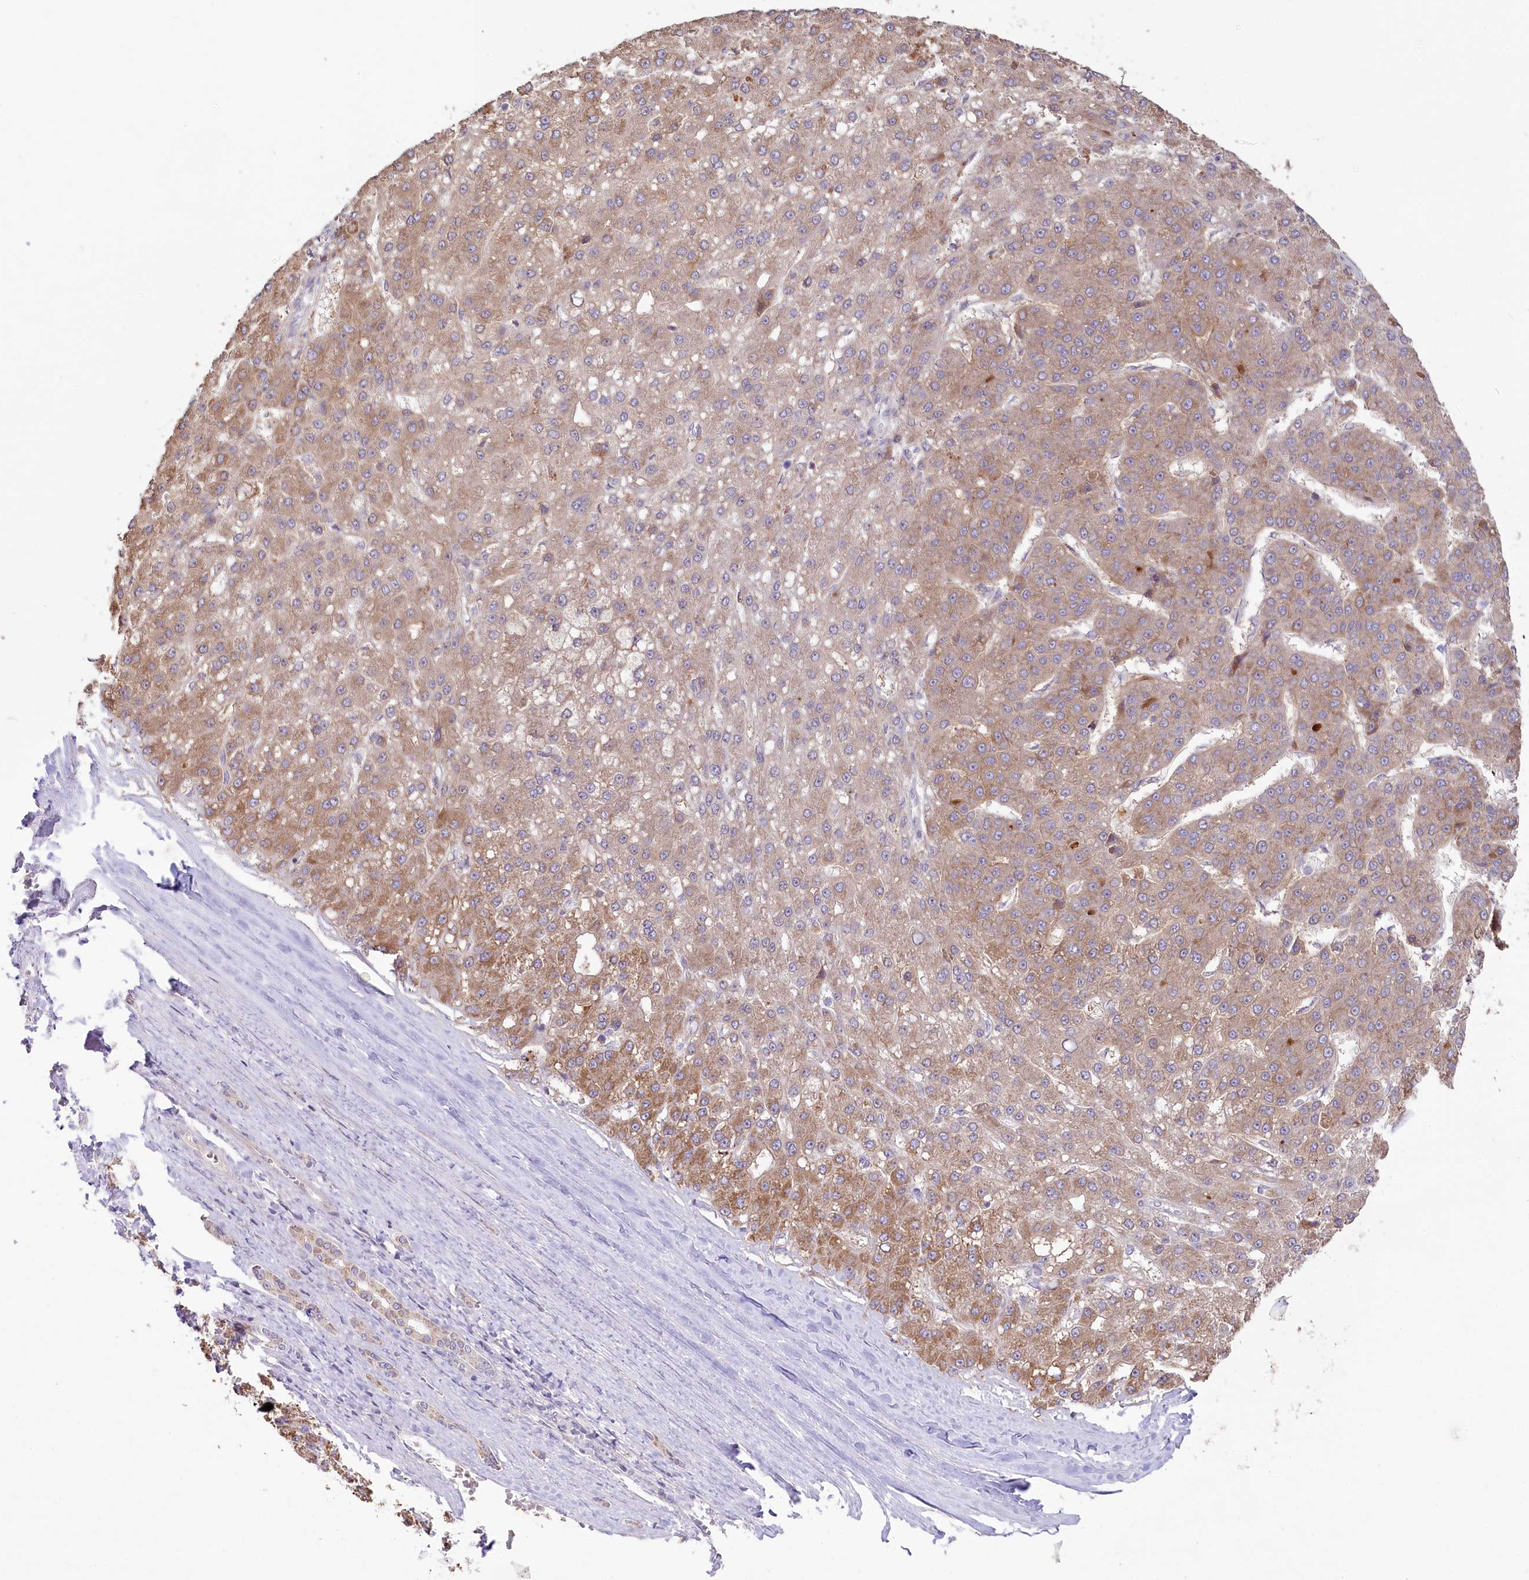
{"staining": {"intensity": "moderate", "quantity": ">75%", "location": "cytoplasmic/membranous"}, "tissue": "liver cancer", "cell_type": "Tumor cells", "image_type": "cancer", "snomed": [{"axis": "morphology", "description": "Carcinoma, Hepatocellular, NOS"}, {"axis": "topography", "description": "Liver"}], "caption": "Immunohistochemistry histopathology image of liver cancer stained for a protein (brown), which reveals medium levels of moderate cytoplasmic/membranous positivity in approximately >75% of tumor cells.", "gene": "SLC6A11", "patient": {"sex": "male", "age": 67}}